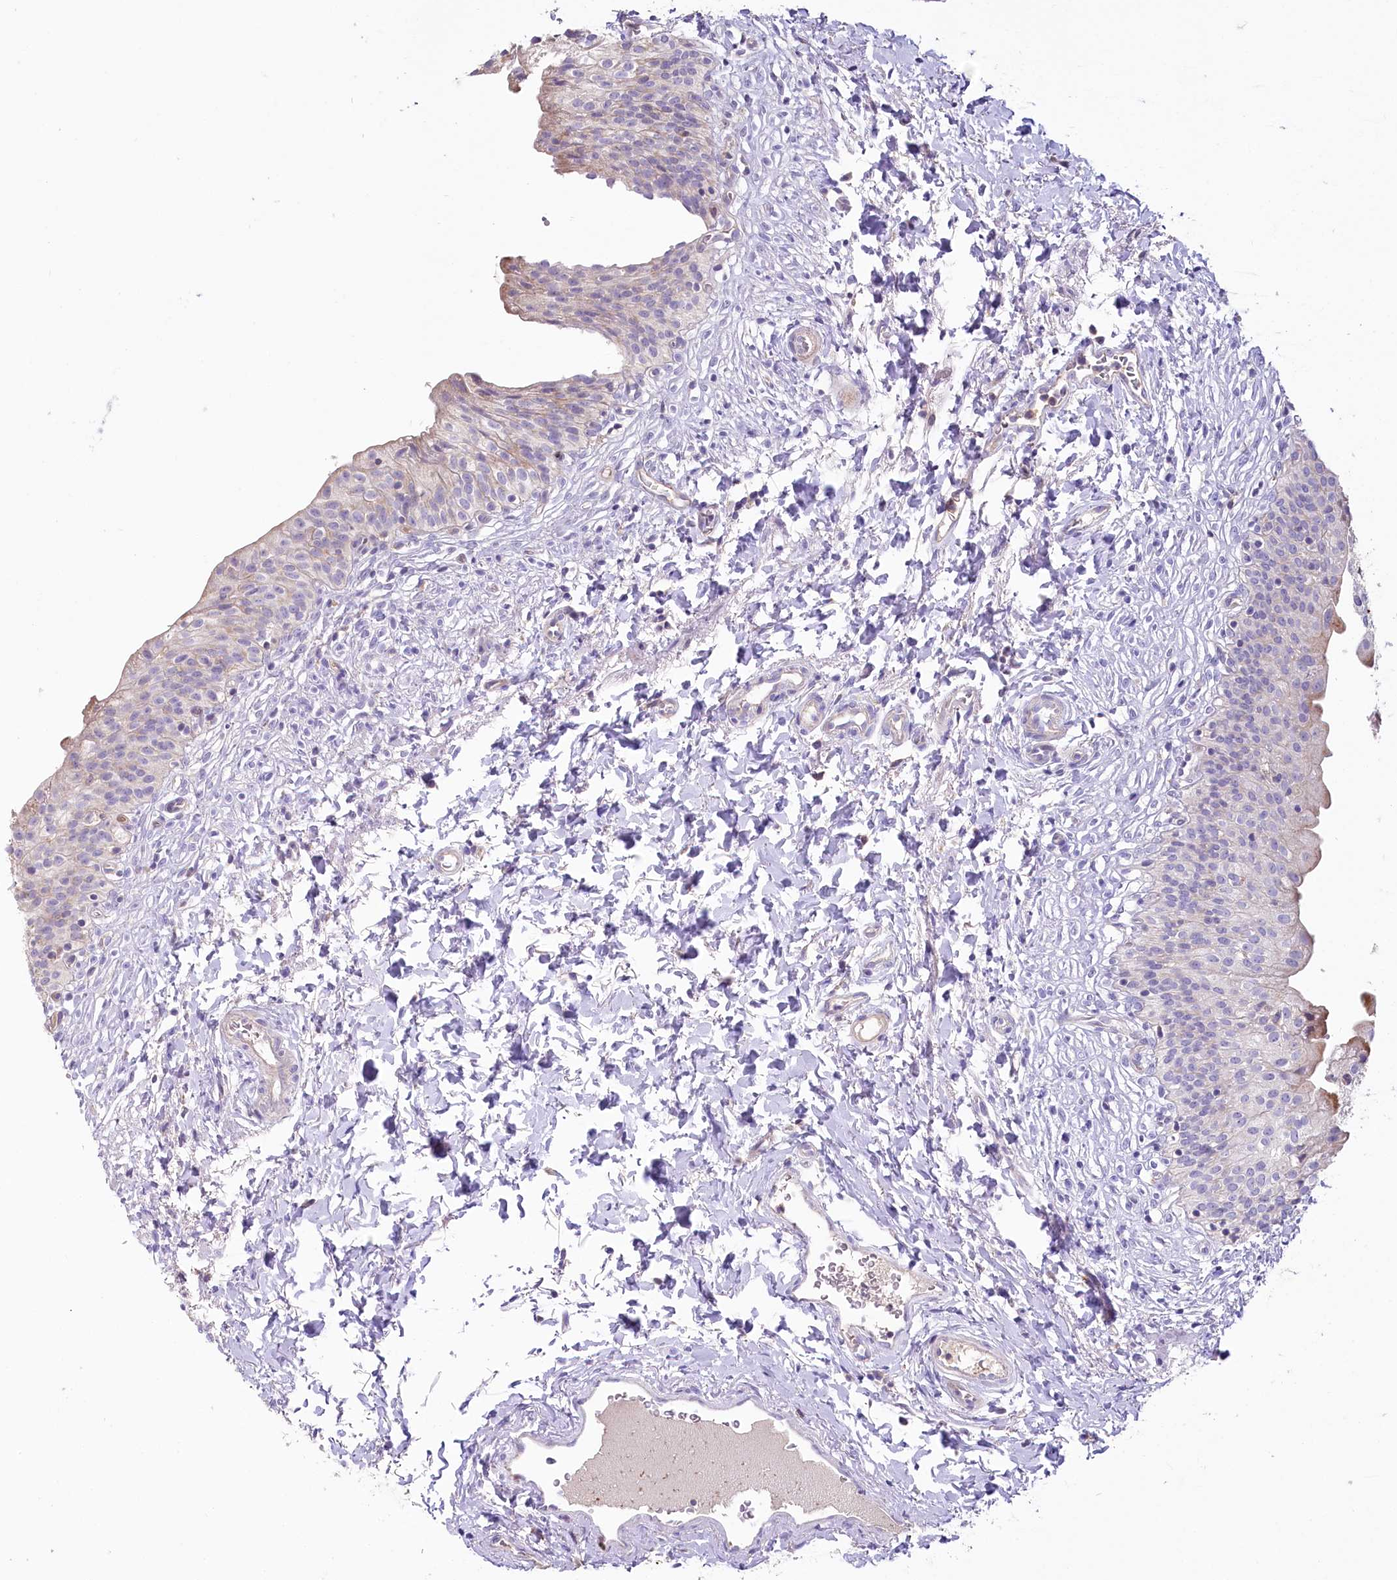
{"staining": {"intensity": "weak", "quantity": "<25%", "location": "cytoplasmic/membranous"}, "tissue": "urinary bladder", "cell_type": "Urothelial cells", "image_type": "normal", "snomed": [{"axis": "morphology", "description": "Normal tissue, NOS"}, {"axis": "topography", "description": "Urinary bladder"}], "caption": "Immunohistochemistry of normal urinary bladder reveals no positivity in urothelial cells. The staining is performed using DAB (3,3'-diaminobenzidine) brown chromogen with nuclei counter-stained in using hematoxylin.", "gene": "SLC6A11", "patient": {"sex": "male", "age": 55}}